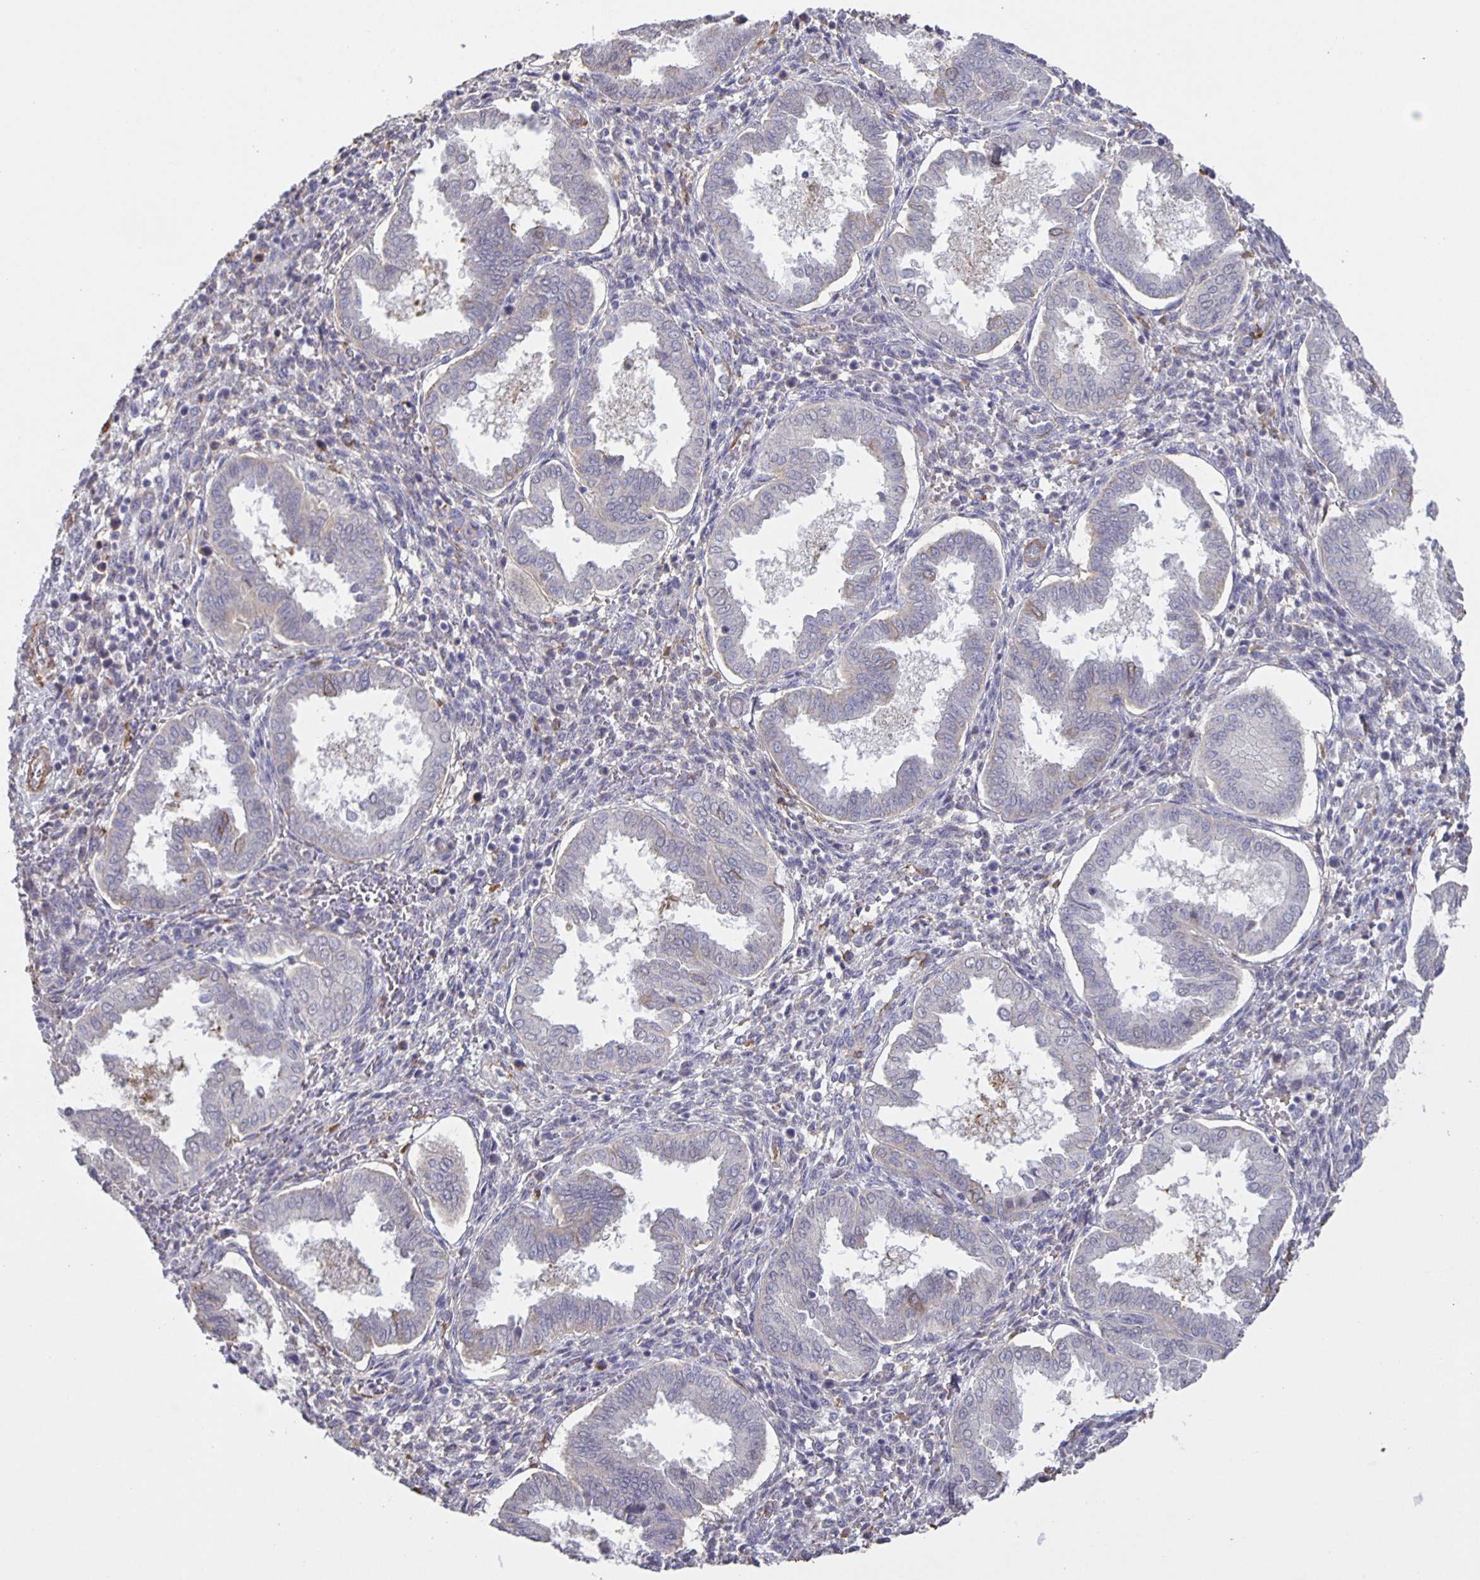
{"staining": {"intensity": "negative", "quantity": "none", "location": "none"}, "tissue": "endometrium", "cell_type": "Cells in endometrial stroma", "image_type": "normal", "snomed": [{"axis": "morphology", "description": "Normal tissue, NOS"}, {"axis": "topography", "description": "Endometrium"}], "caption": "Immunohistochemical staining of benign human endometrium shows no significant expression in cells in endometrial stroma.", "gene": "SRCIN1", "patient": {"sex": "female", "age": 24}}